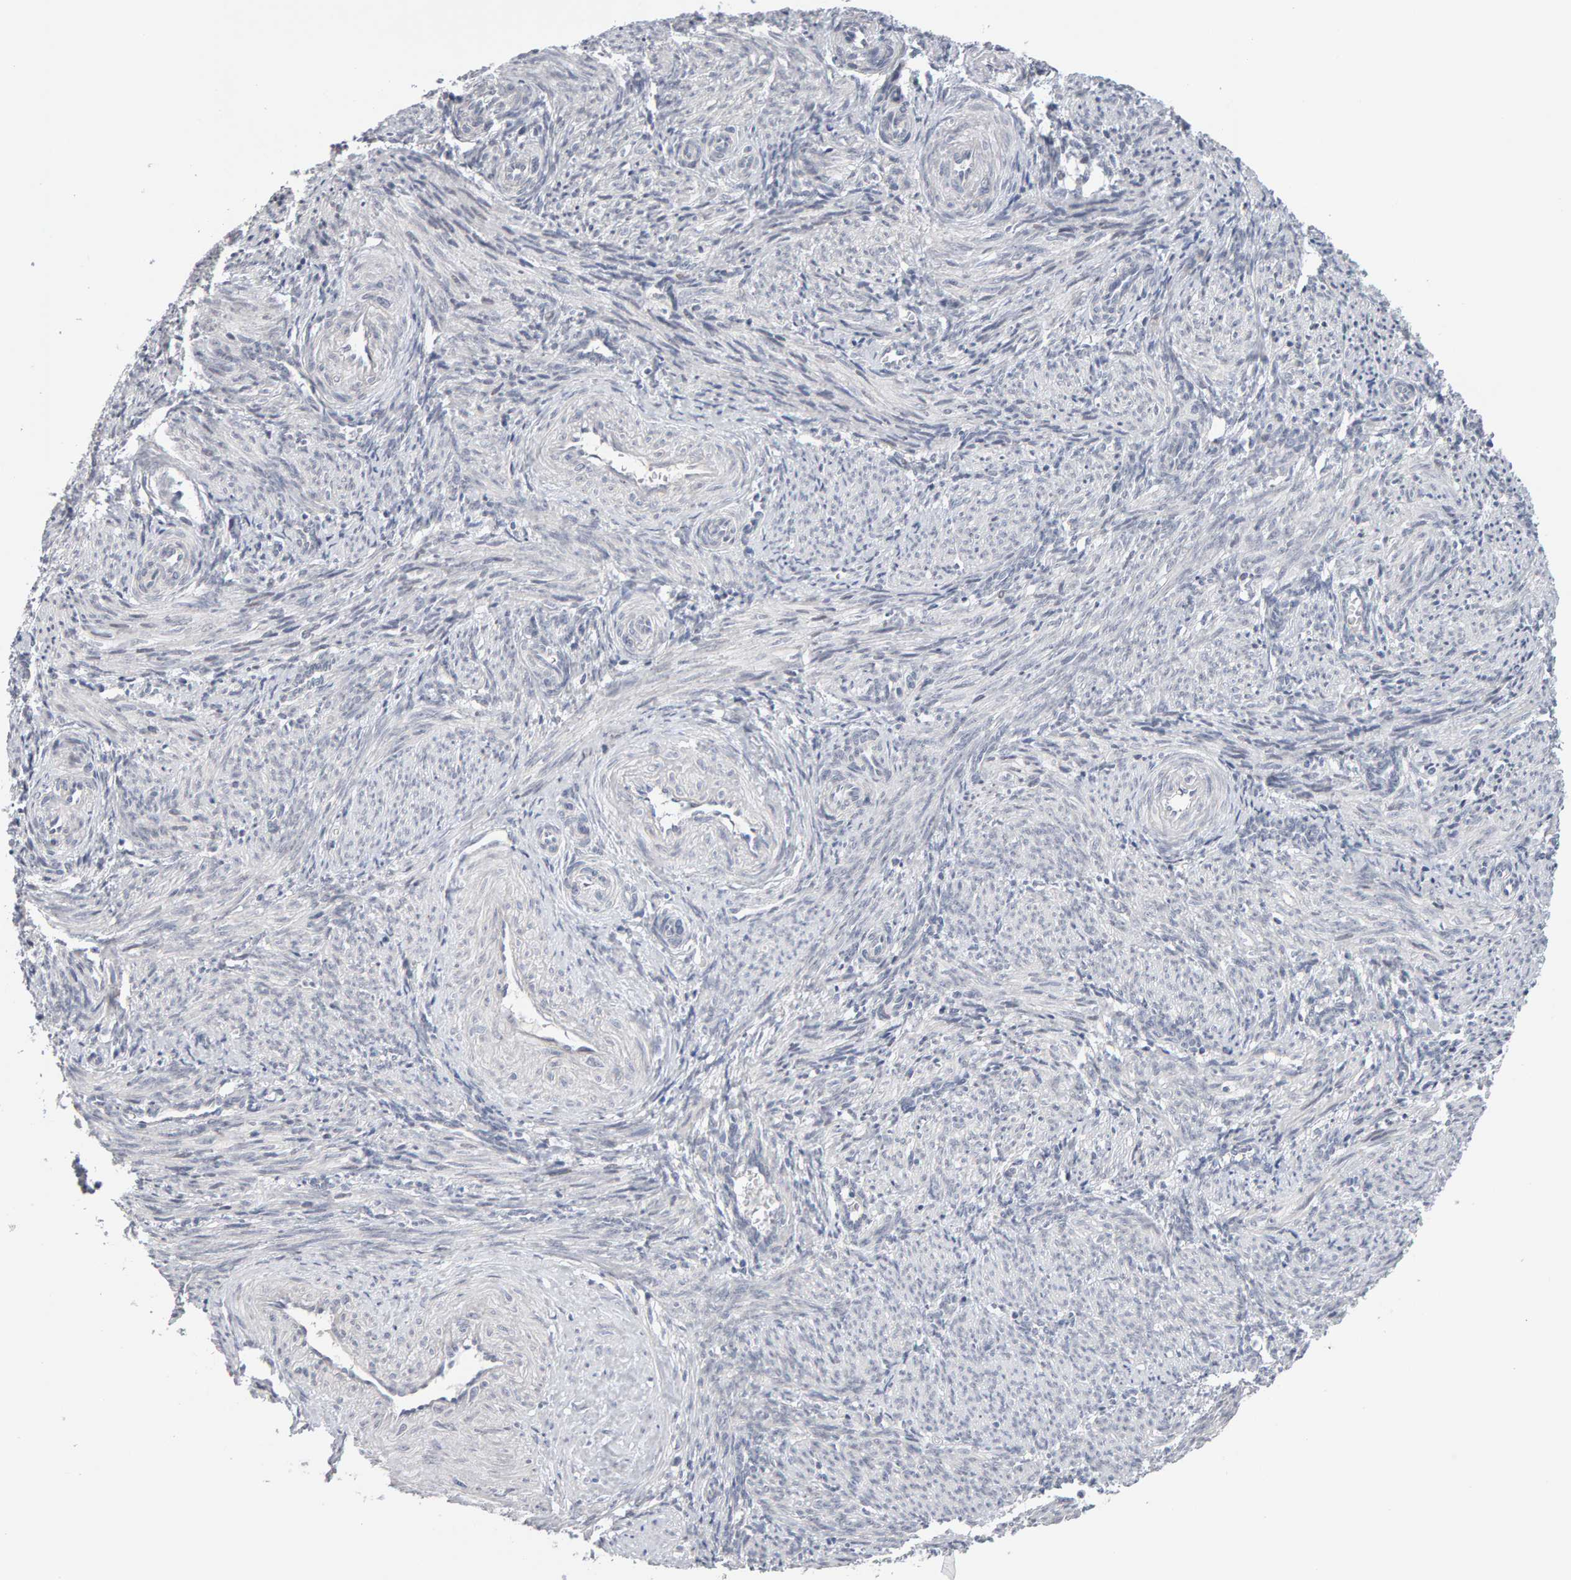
{"staining": {"intensity": "negative", "quantity": "none", "location": "none"}, "tissue": "smooth muscle", "cell_type": "Smooth muscle cells", "image_type": "normal", "snomed": [{"axis": "morphology", "description": "Normal tissue, NOS"}, {"axis": "topography", "description": "Endometrium"}], "caption": "The micrograph reveals no staining of smooth muscle cells in benign smooth muscle.", "gene": "HNF4A", "patient": {"sex": "female", "age": 33}}